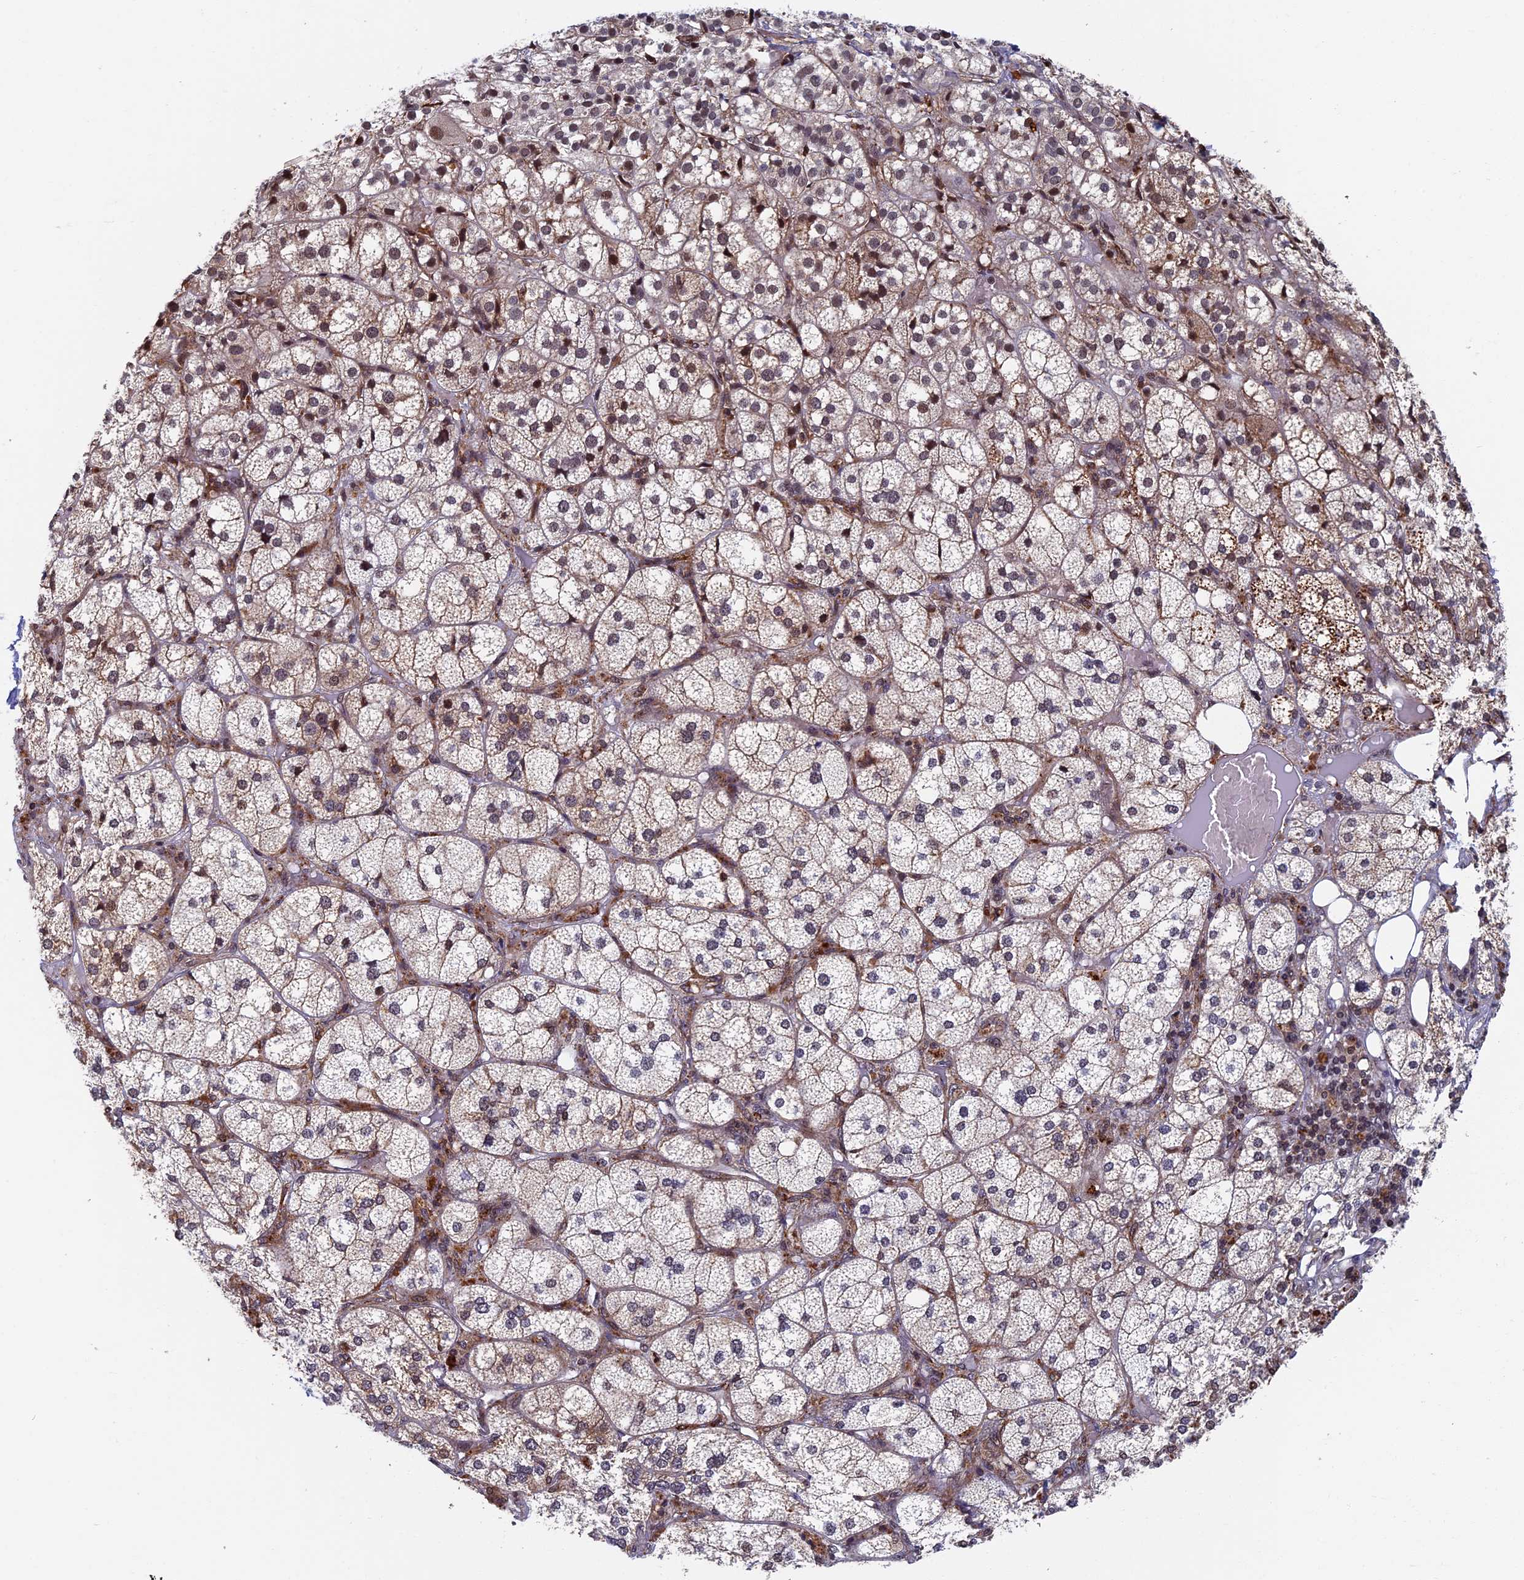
{"staining": {"intensity": "strong", "quantity": "25%-75%", "location": "cytoplasmic/membranous,nuclear"}, "tissue": "adrenal gland", "cell_type": "Glandular cells", "image_type": "normal", "snomed": [{"axis": "morphology", "description": "Normal tissue, NOS"}, {"axis": "topography", "description": "Adrenal gland"}], "caption": "Adrenal gland stained with immunohistochemistry (IHC) shows strong cytoplasmic/membranous,nuclear expression in approximately 25%-75% of glandular cells. The protein is stained brown, and the nuclei are stained in blue (DAB IHC with brightfield microscopy, high magnification).", "gene": "CTDP1", "patient": {"sex": "female", "age": 61}}